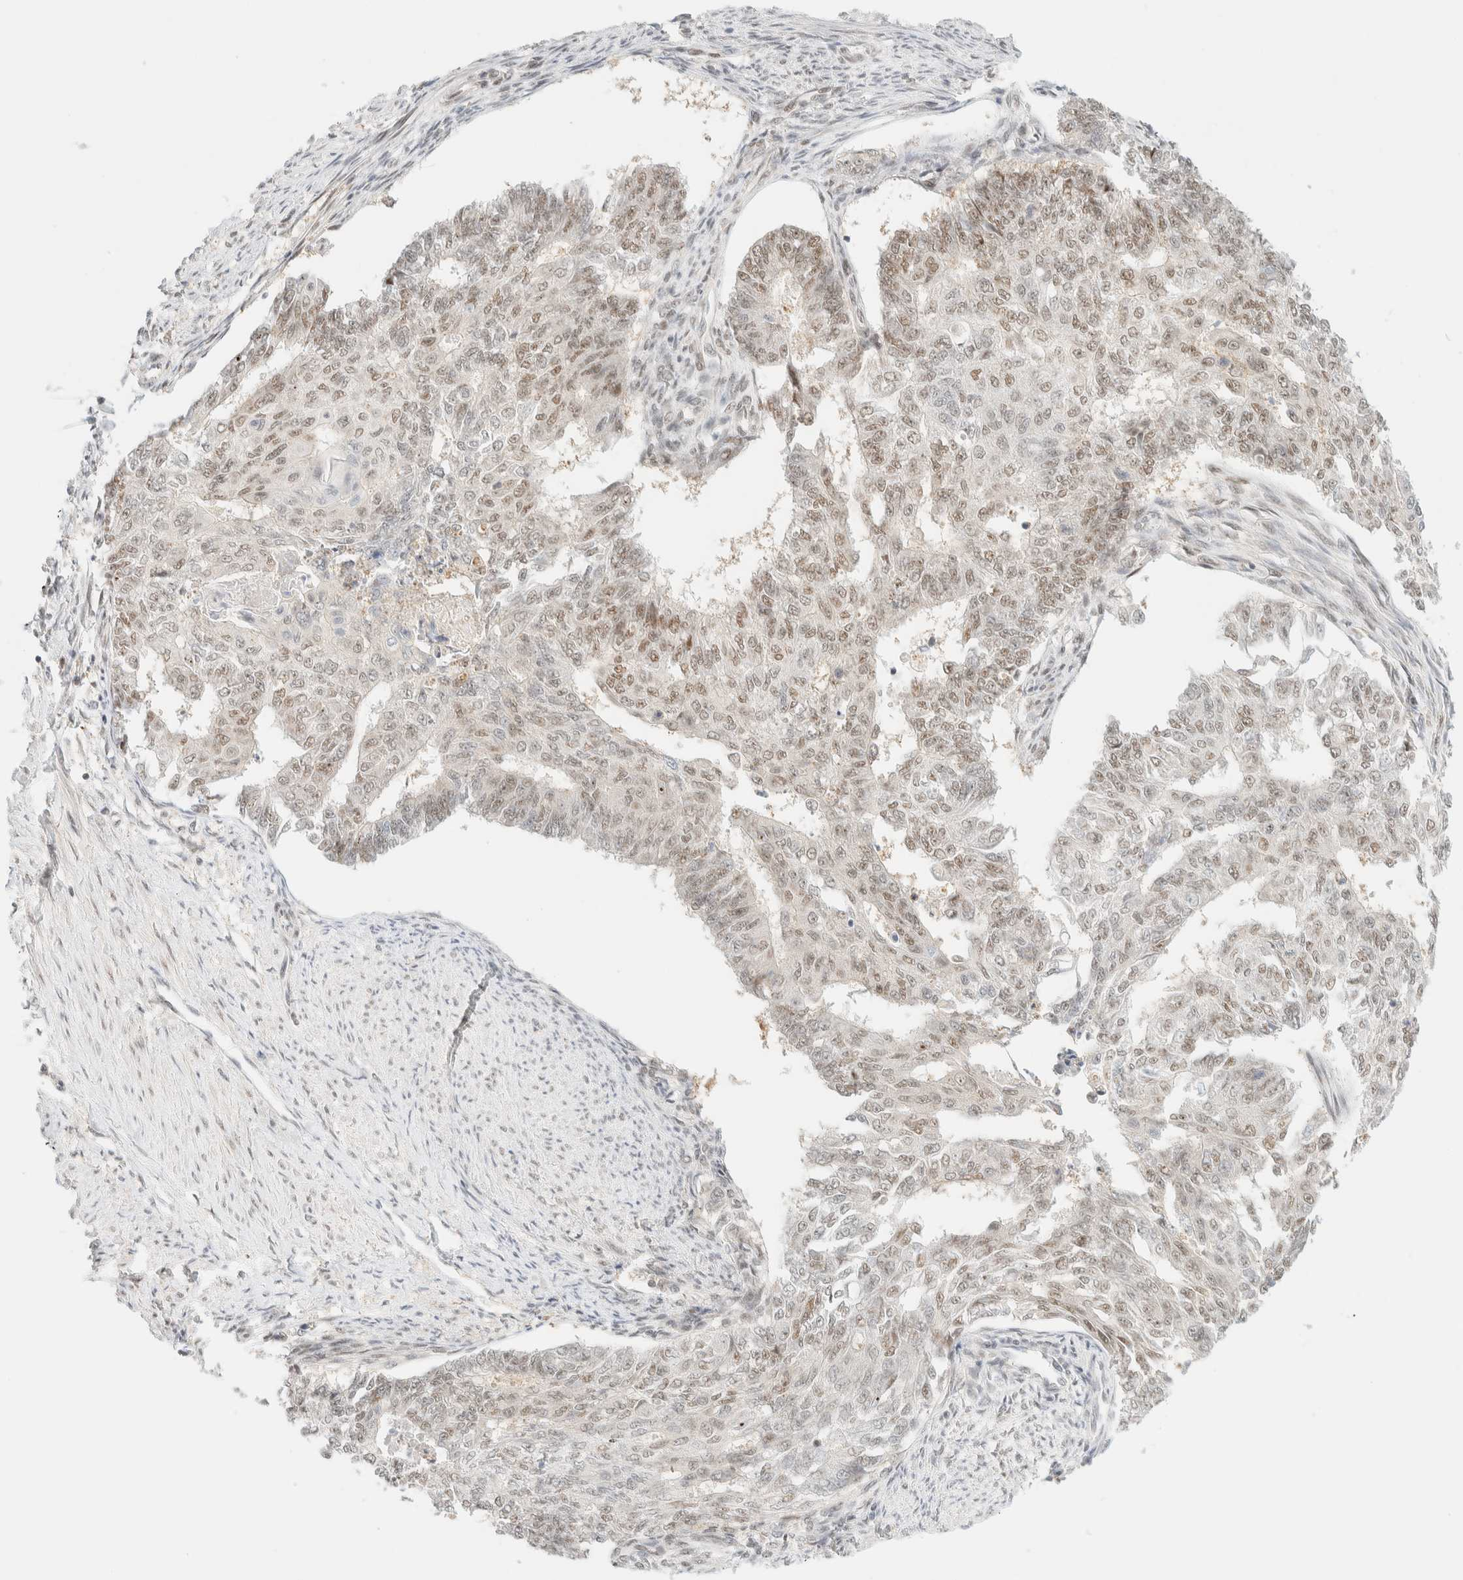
{"staining": {"intensity": "weak", "quantity": "25%-75%", "location": "nuclear"}, "tissue": "endometrial cancer", "cell_type": "Tumor cells", "image_type": "cancer", "snomed": [{"axis": "morphology", "description": "Adenocarcinoma, NOS"}, {"axis": "topography", "description": "Endometrium"}], "caption": "Weak nuclear positivity is present in about 25%-75% of tumor cells in endometrial adenocarcinoma. The staining was performed using DAB (3,3'-diaminobenzidine), with brown indicating positive protein expression. Nuclei are stained blue with hematoxylin.", "gene": "PYGO2", "patient": {"sex": "female", "age": 32}}